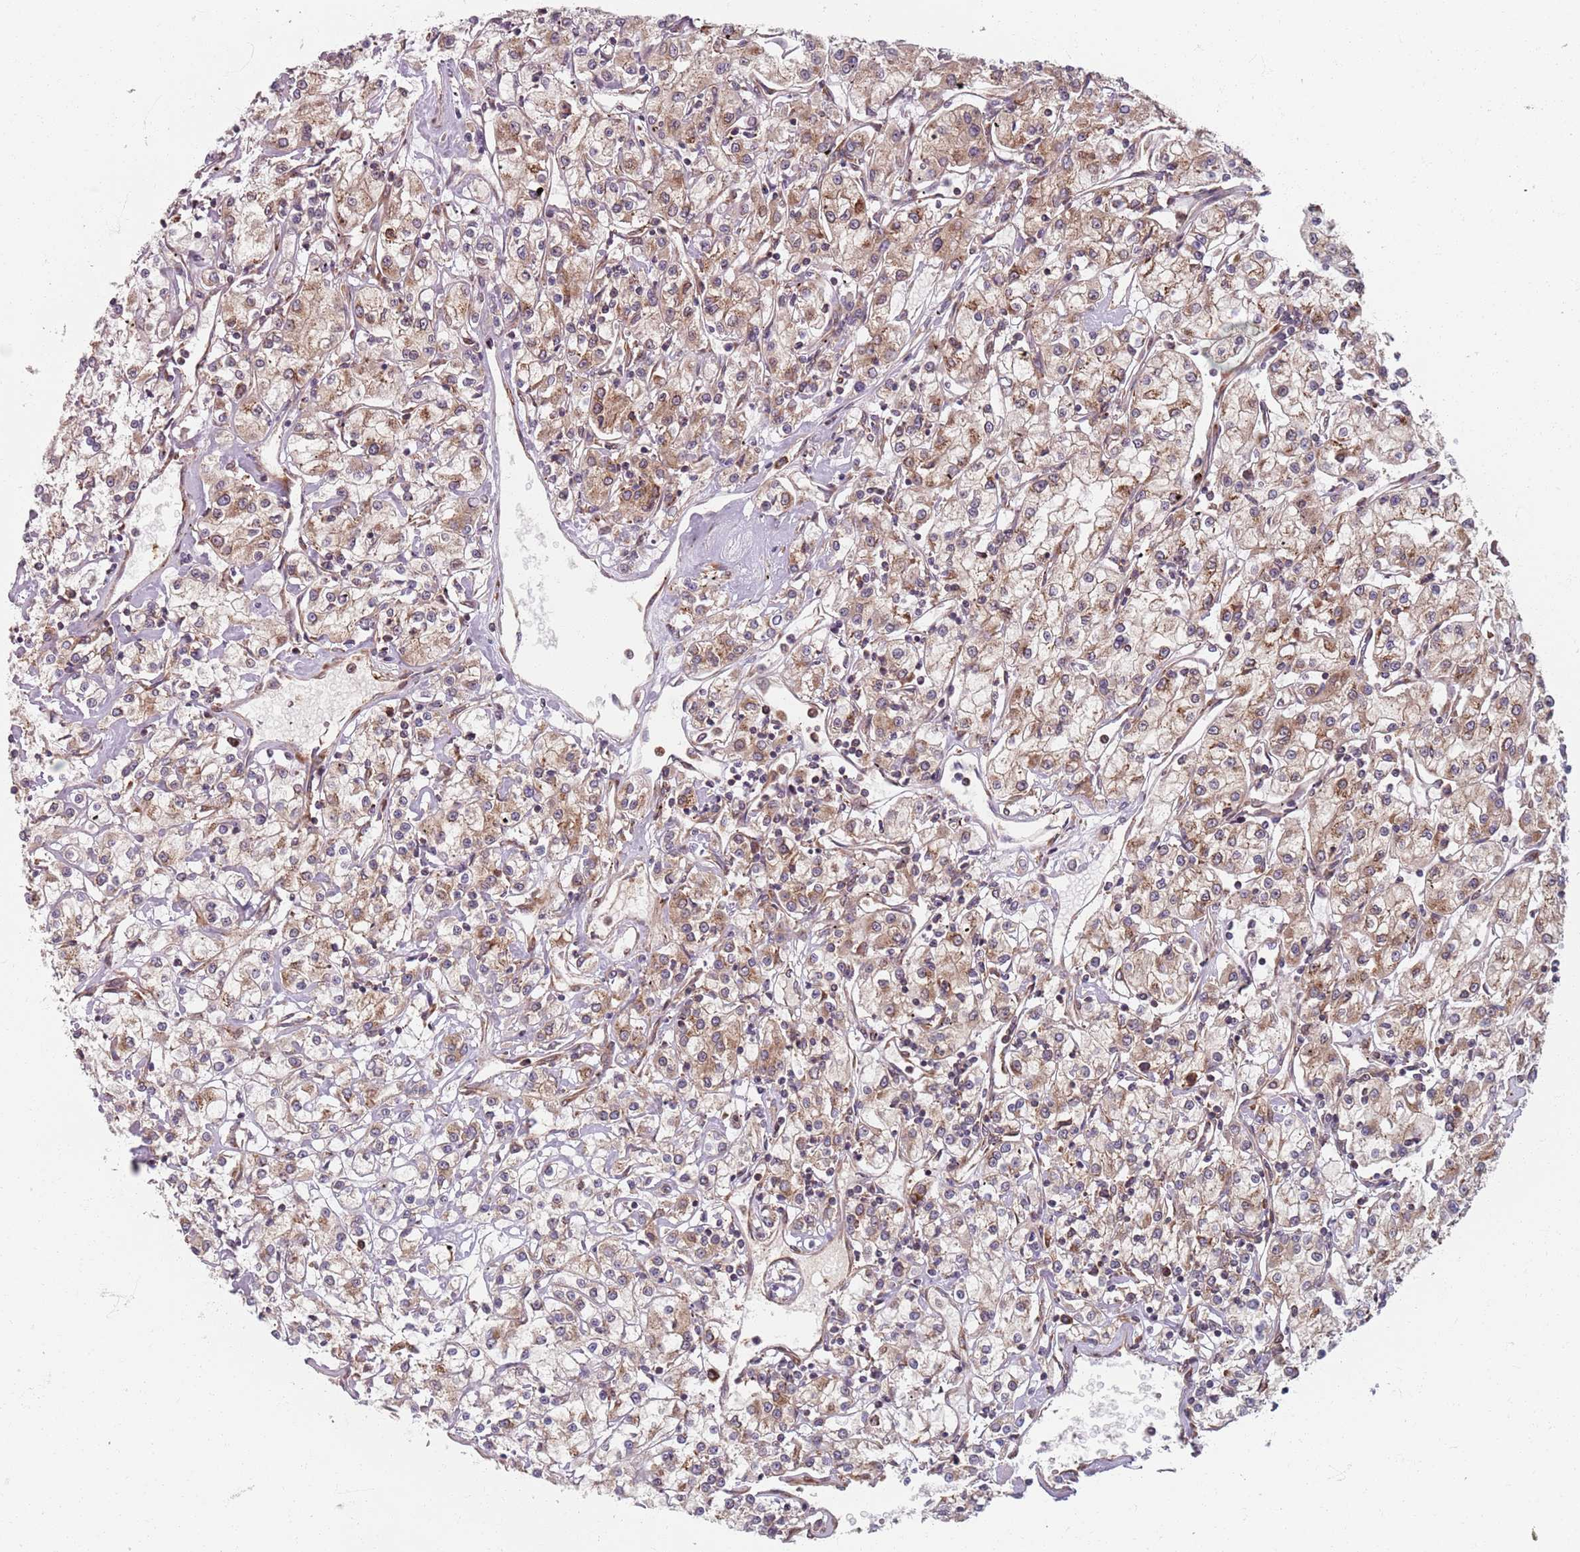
{"staining": {"intensity": "moderate", "quantity": ">75%", "location": "cytoplasmic/membranous"}, "tissue": "renal cancer", "cell_type": "Tumor cells", "image_type": "cancer", "snomed": [{"axis": "morphology", "description": "Adenocarcinoma, NOS"}, {"axis": "topography", "description": "Kidney"}], "caption": "Adenocarcinoma (renal) tissue displays moderate cytoplasmic/membranous positivity in approximately >75% of tumor cells The staining was performed using DAB (3,3'-diaminobenzidine) to visualize the protein expression in brown, while the nuclei were stained in blue with hematoxylin (Magnification: 20x).", "gene": "NOTCH3", "patient": {"sex": "female", "age": 59}}